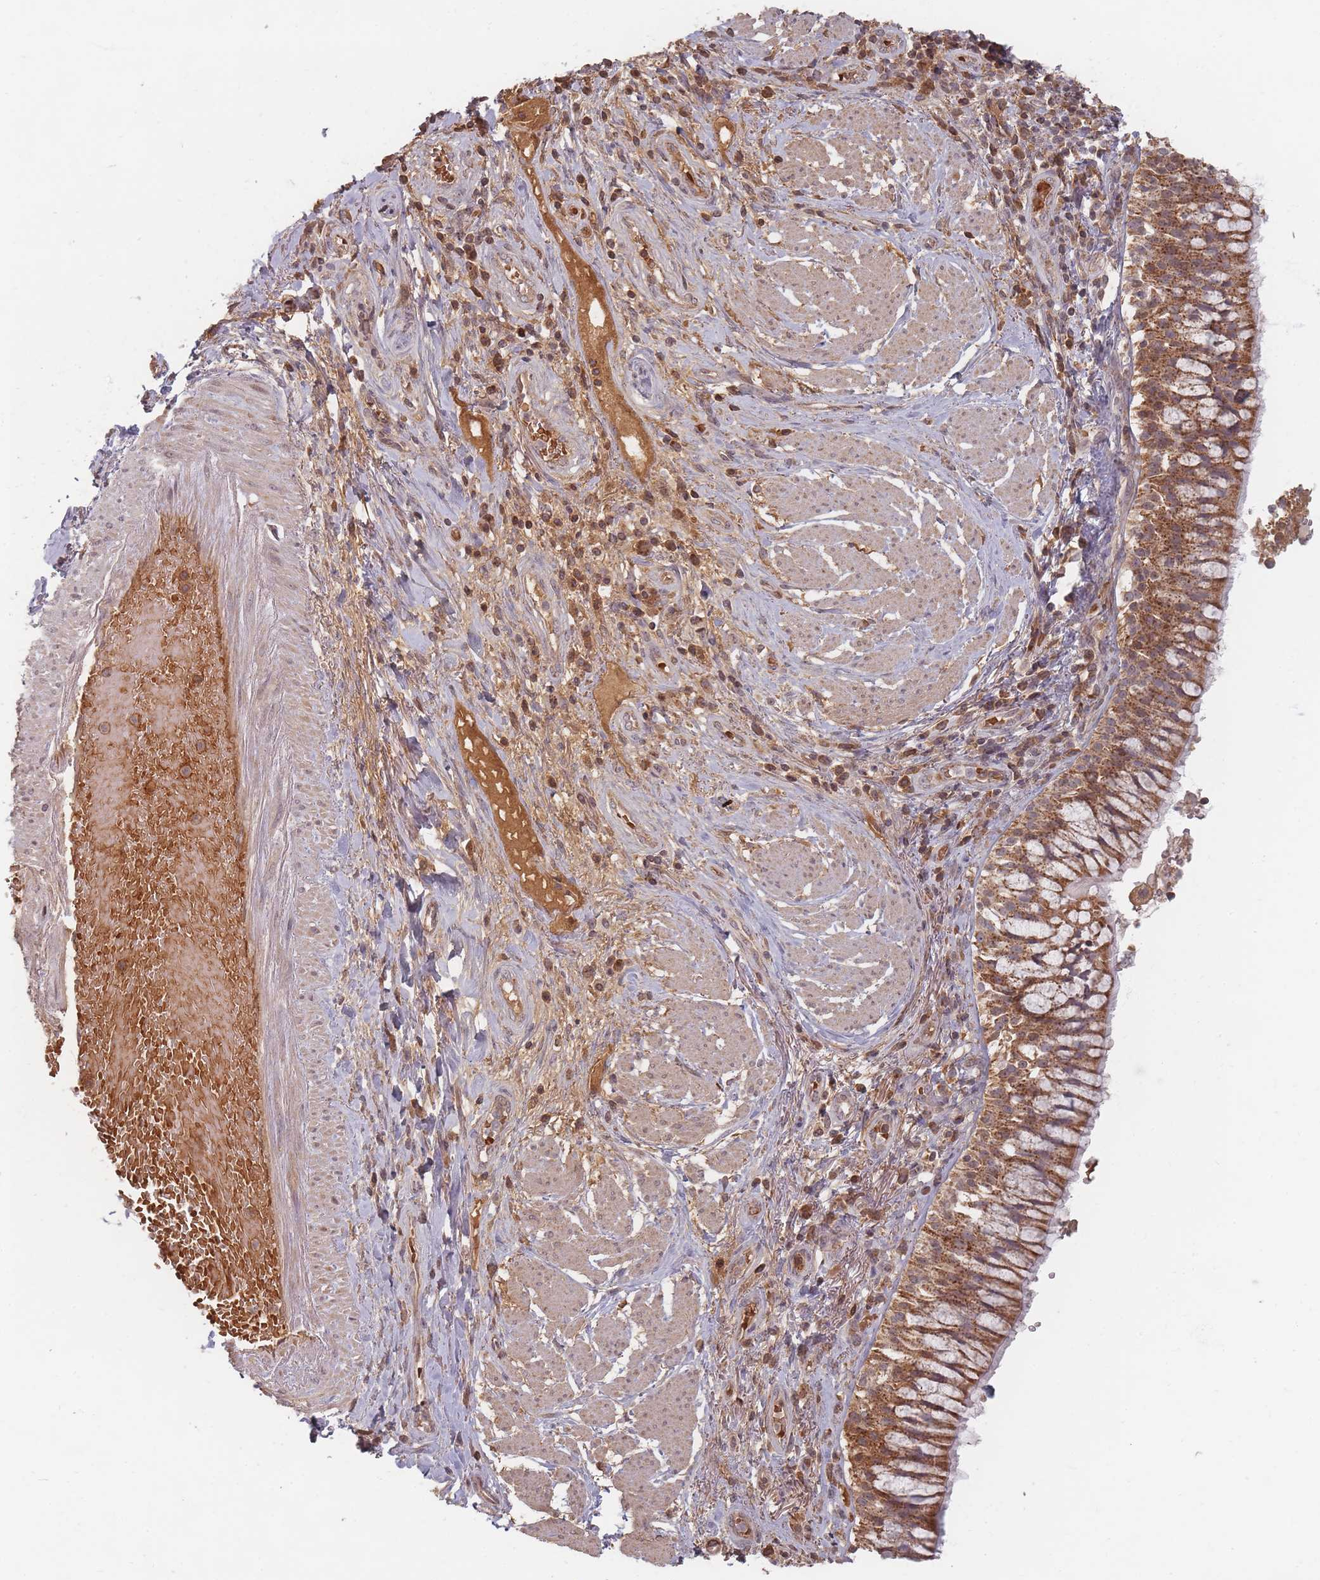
{"staining": {"intensity": "negative", "quantity": "none", "location": "none"}, "tissue": "adipose tissue", "cell_type": "Adipocytes", "image_type": "normal", "snomed": [{"axis": "morphology", "description": "Normal tissue, NOS"}, {"axis": "morphology", "description": "Squamous cell carcinoma, NOS"}, {"axis": "topography", "description": "Bronchus"}, {"axis": "topography", "description": "Lung"}], "caption": "A micrograph of human adipose tissue is negative for staining in adipocytes. The staining was performed using DAB (3,3'-diaminobenzidine) to visualize the protein expression in brown, while the nuclei were stained in blue with hematoxylin (Magnification: 20x).", "gene": "OR2M4", "patient": {"sex": "male", "age": 64}}